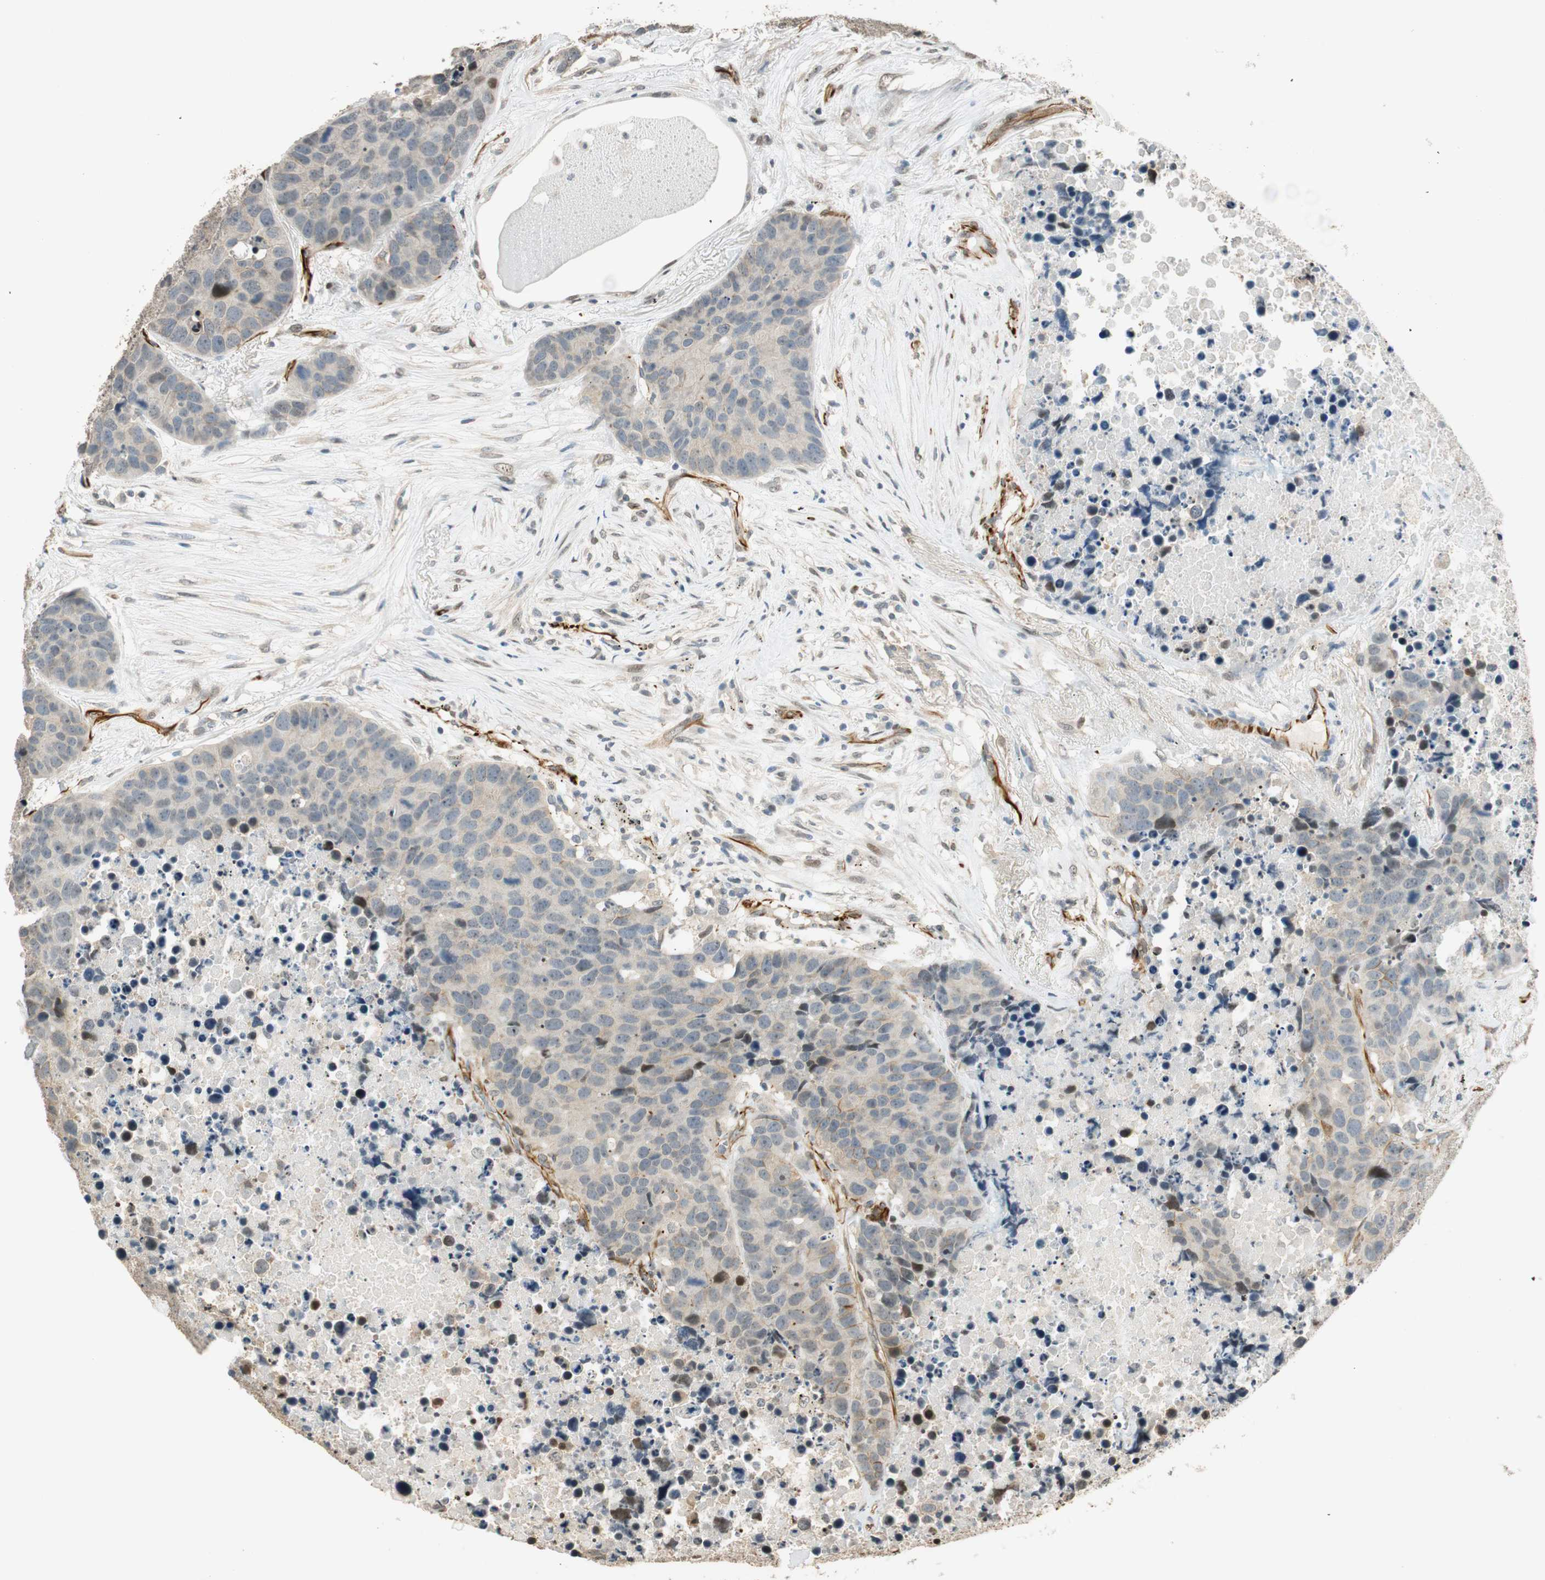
{"staining": {"intensity": "weak", "quantity": "<25%", "location": "cytoplasmic/membranous,nuclear"}, "tissue": "carcinoid", "cell_type": "Tumor cells", "image_type": "cancer", "snomed": [{"axis": "morphology", "description": "Carcinoid, malignant, NOS"}, {"axis": "topography", "description": "Lung"}], "caption": "This is an immunohistochemistry (IHC) histopathology image of human carcinoid. There is no staining in tumor cells.", "gene": "NES", "patient": {"sex": "male", "age": 60}}